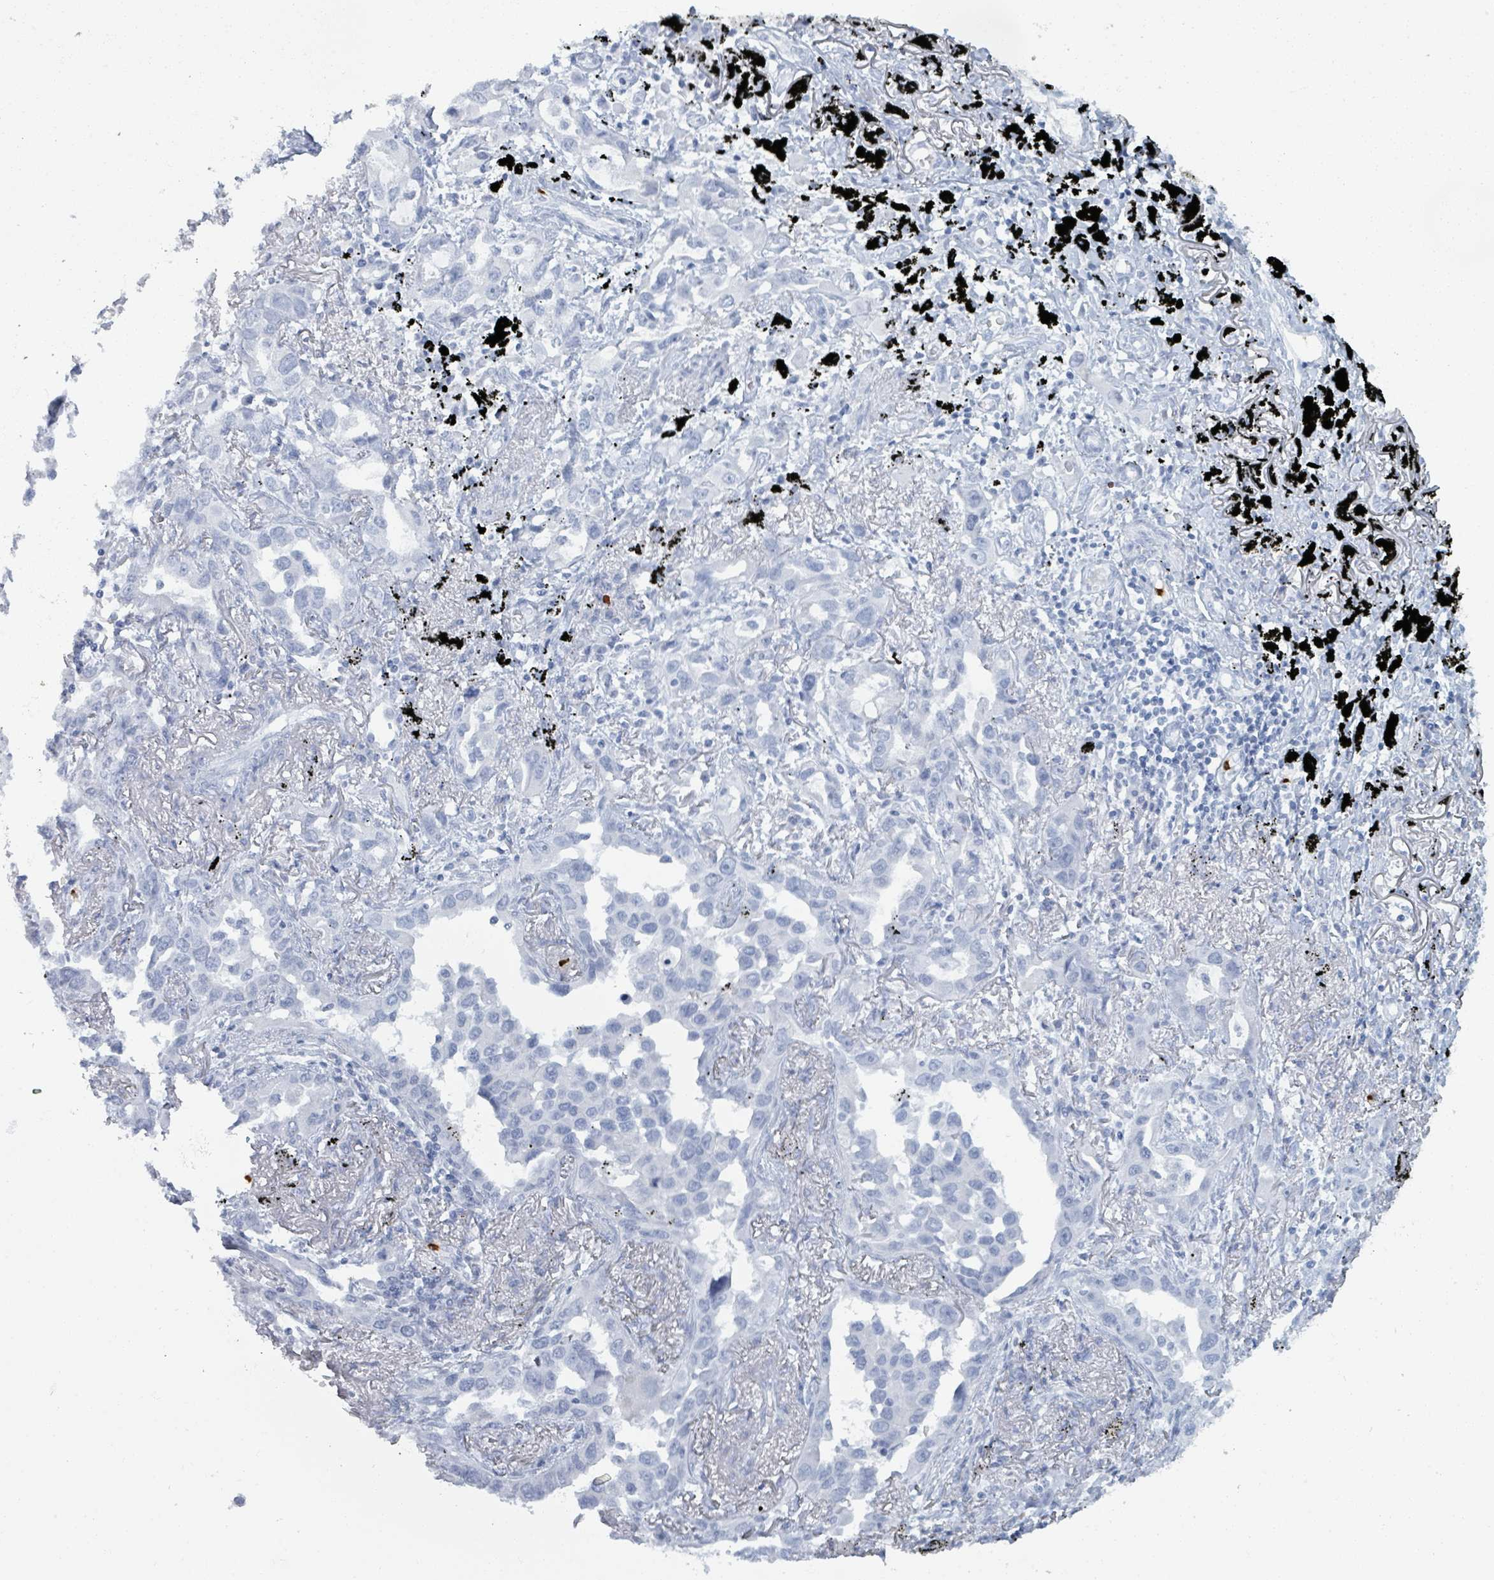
{"staining": {"intensity": "negative", "quantity": "none", "location": "none"}, "tissue": "lung cancer", "cell_type": "Tumor cells", "image_type": "cancer", "snomed": [{"axis": "morphology", "description": "Adenocarcinoma, NOS"}, {"axis": "topography", "description": "Lung"}], "caption": "This is an immunohistochemistry histopathology image of human adenocarcinoma (lung). There is no positivity in tumor cells.", "gene": "DEFA4", "patient": {"sex": "male", "age": 67}}